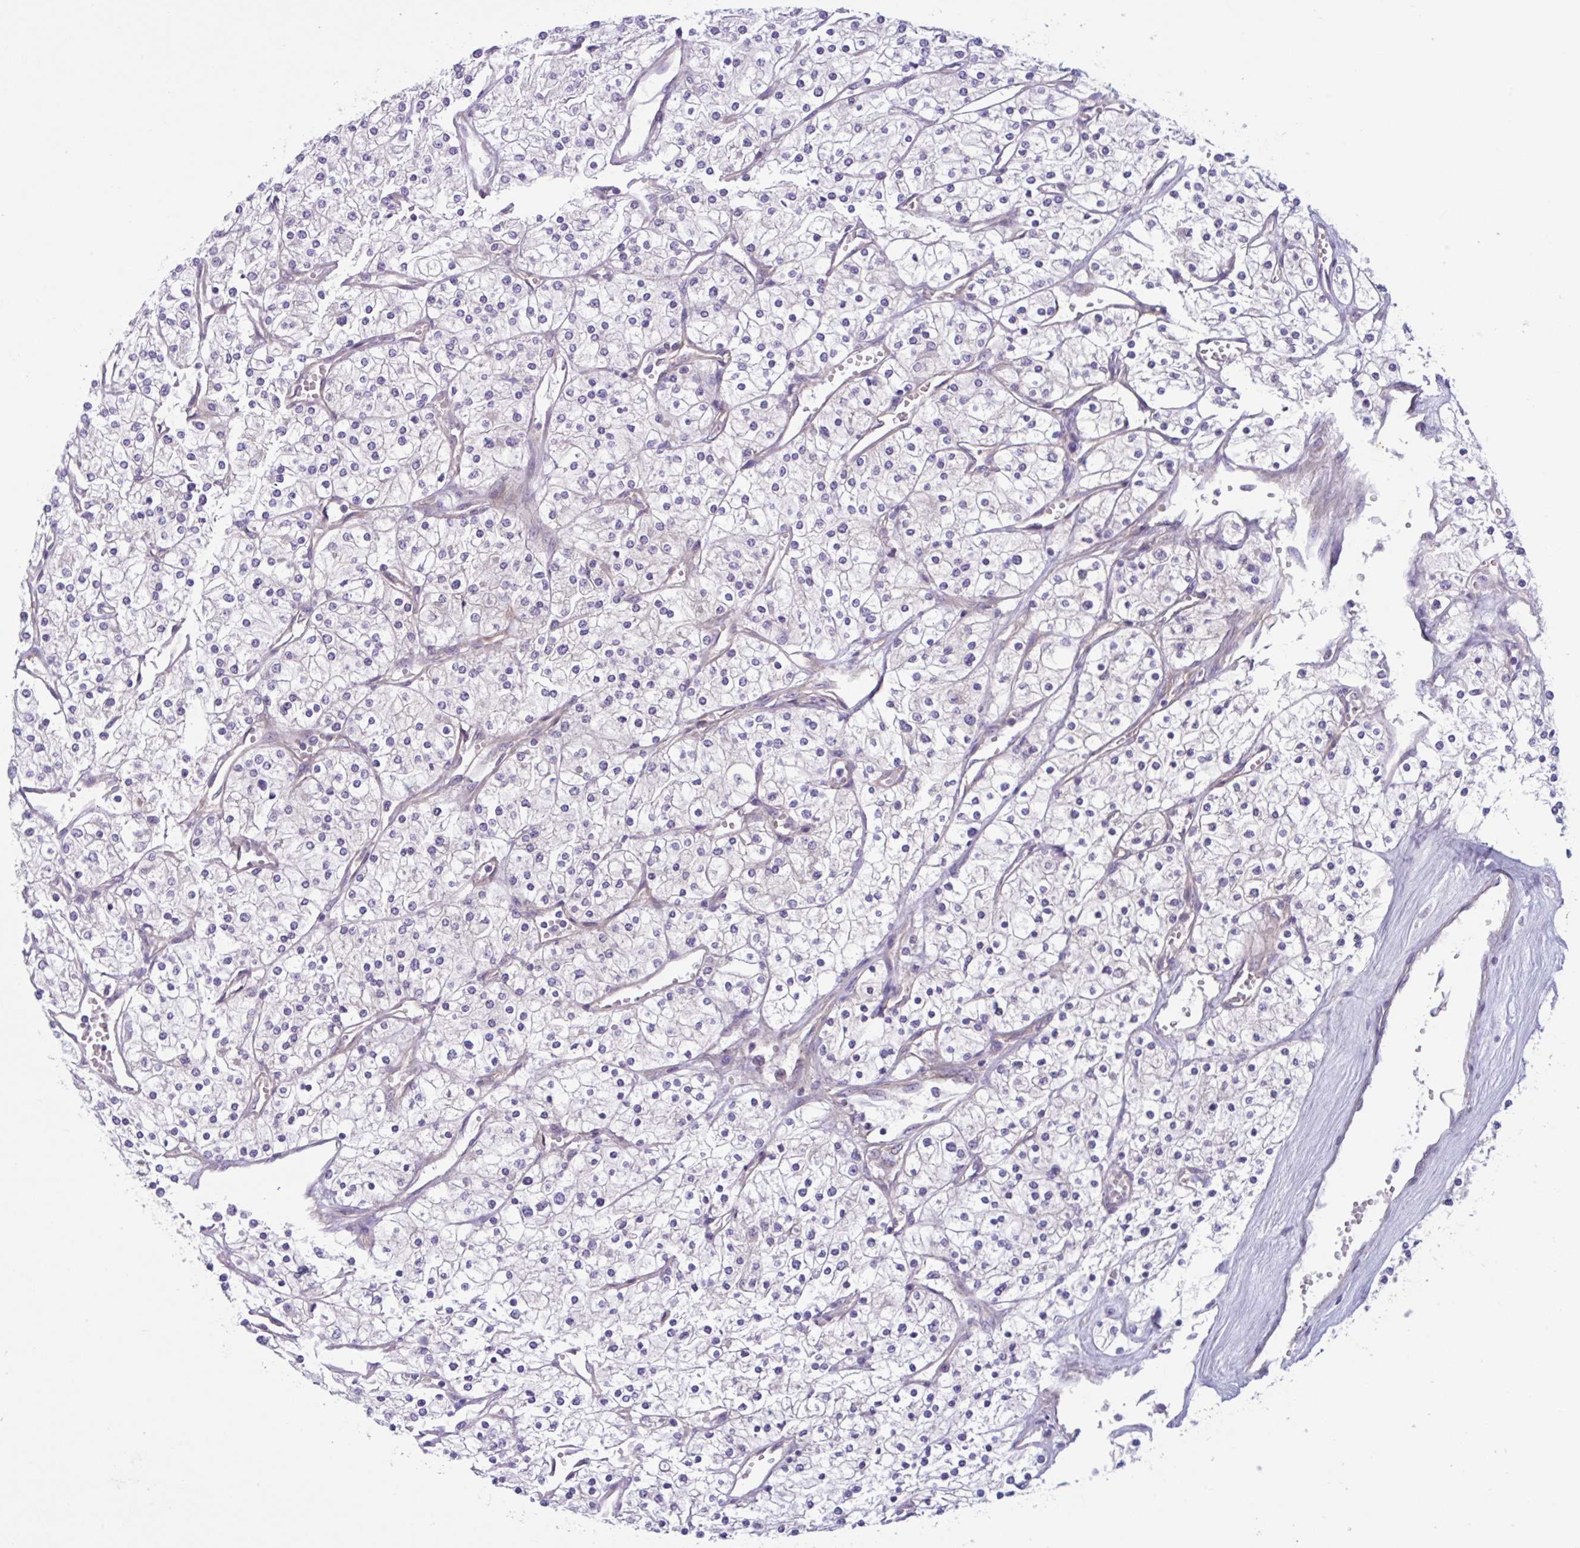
{"staining": {"intensity": "negative", "quantity": "none", "location": "none"}, "tissue": "renal cancer", "cell_type": "Tumor cells", "image_type": "cancer", "snomed": [{"axis": "morphology", "description": "Adenocarcinoma, NOS"}, {"axis": "topography", "description": "Kidney"}], "caption": "Immunohistochemistry of human renal cancer (adenocarcinoma) displays no expression in tumor cells. The staining is performed using DAB (3,3'-diaminobenzidine) brown chromogen with nuclei counter-stained in using hematoxylin.", "gene": "TTC7B", "patient": {"sex": "male", "age": 80}}